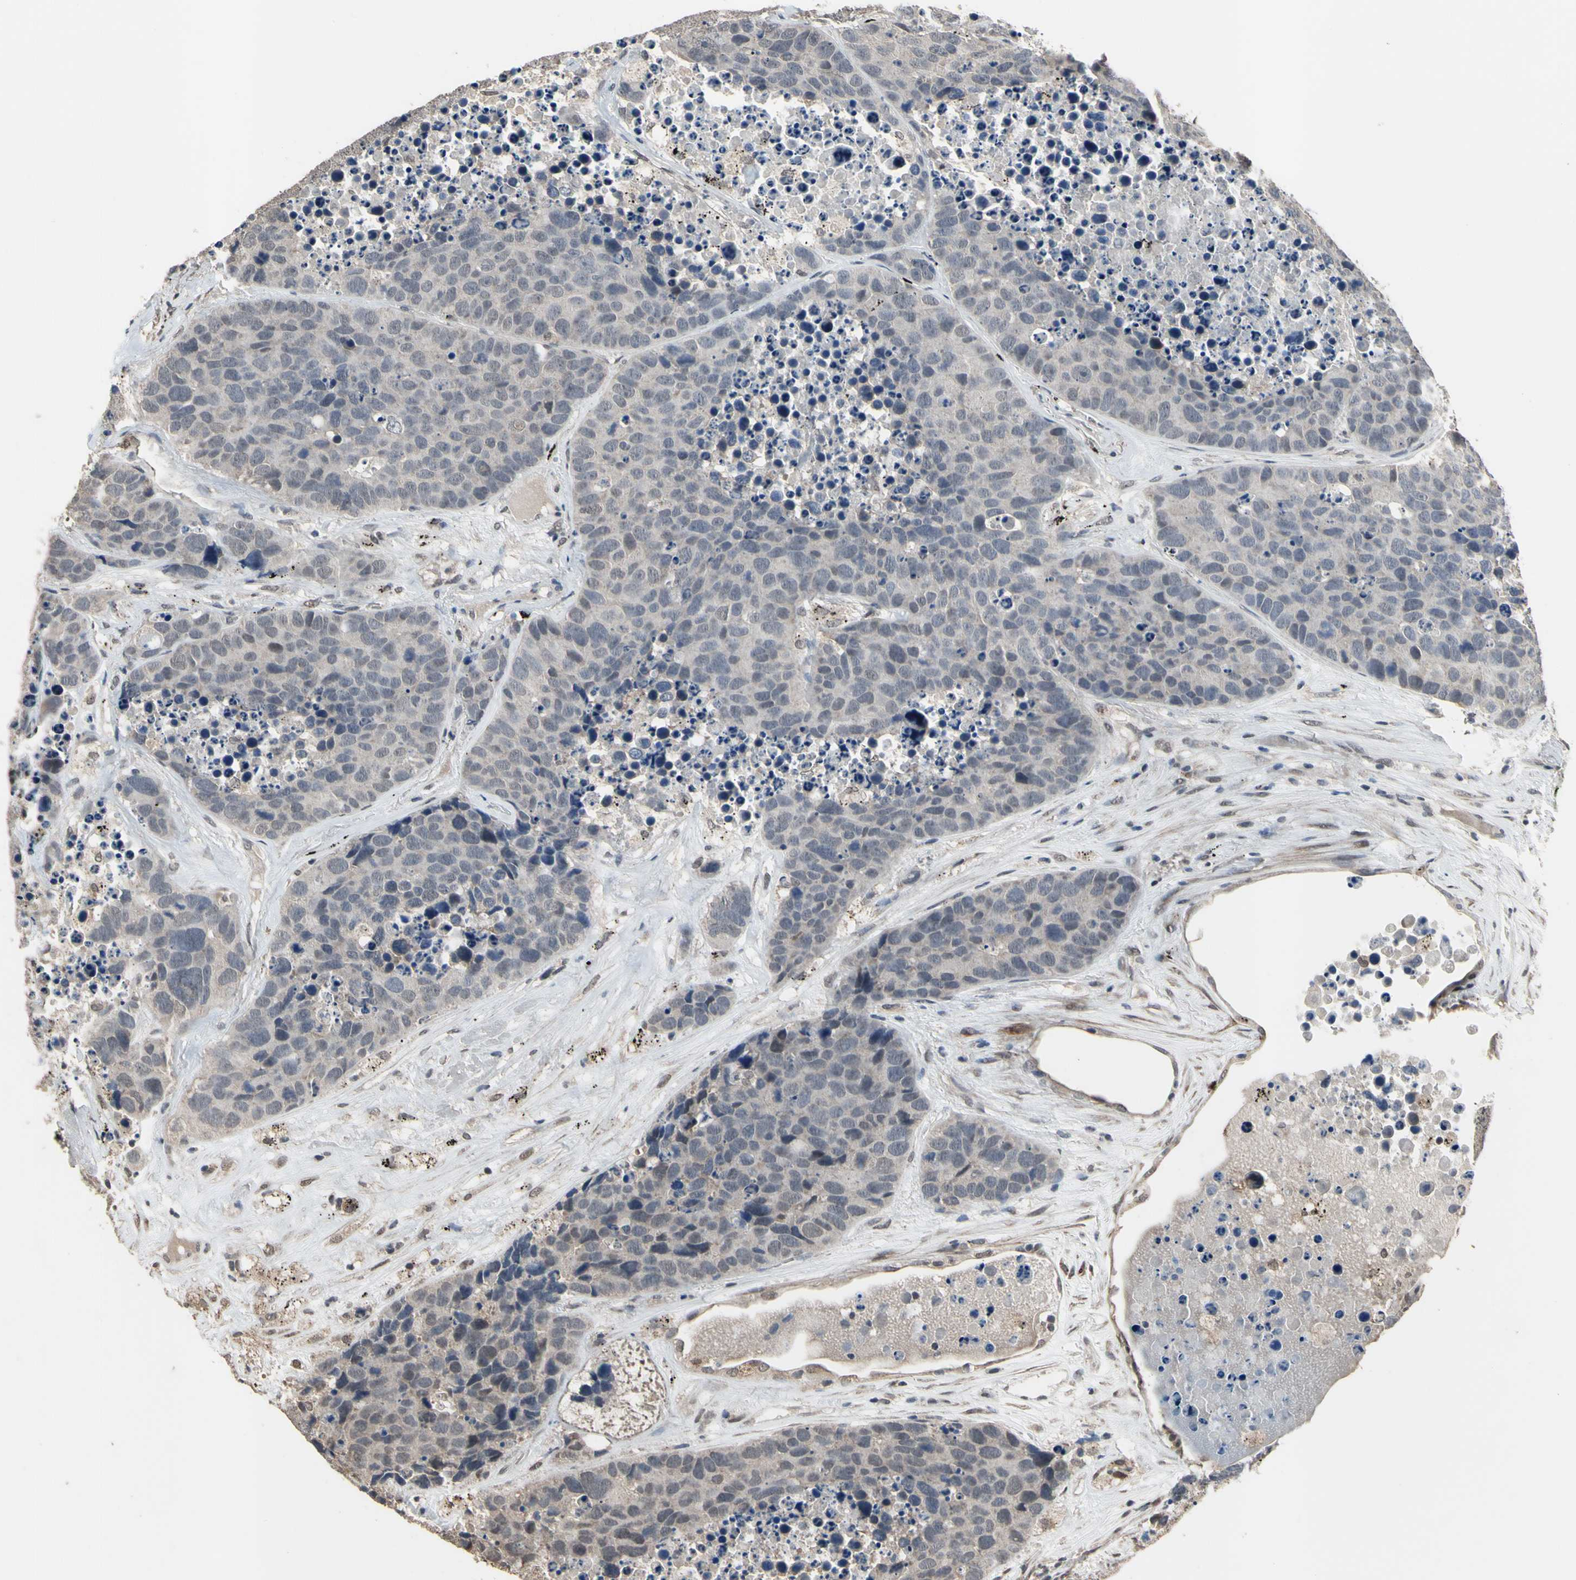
{"staining": {"intensity": "negative", "quantity": "none", "location": "none"}, "tissue": "carcinoid", "cell_type": "Tumor cells", "image_type": "cancer", "snomed": [{"axis": "morphology", "description": "Carcinoid, malignant, NOS"}, {"axis": "topography", "description": "Lung"}], "caption": "An IHC photomicrograph of malignant carcinoid is shown. There is no staining in tumor cells of malignant carcinoid.", "gene": "ZNF174", "patient": {"sex": "male", "age": 60}}